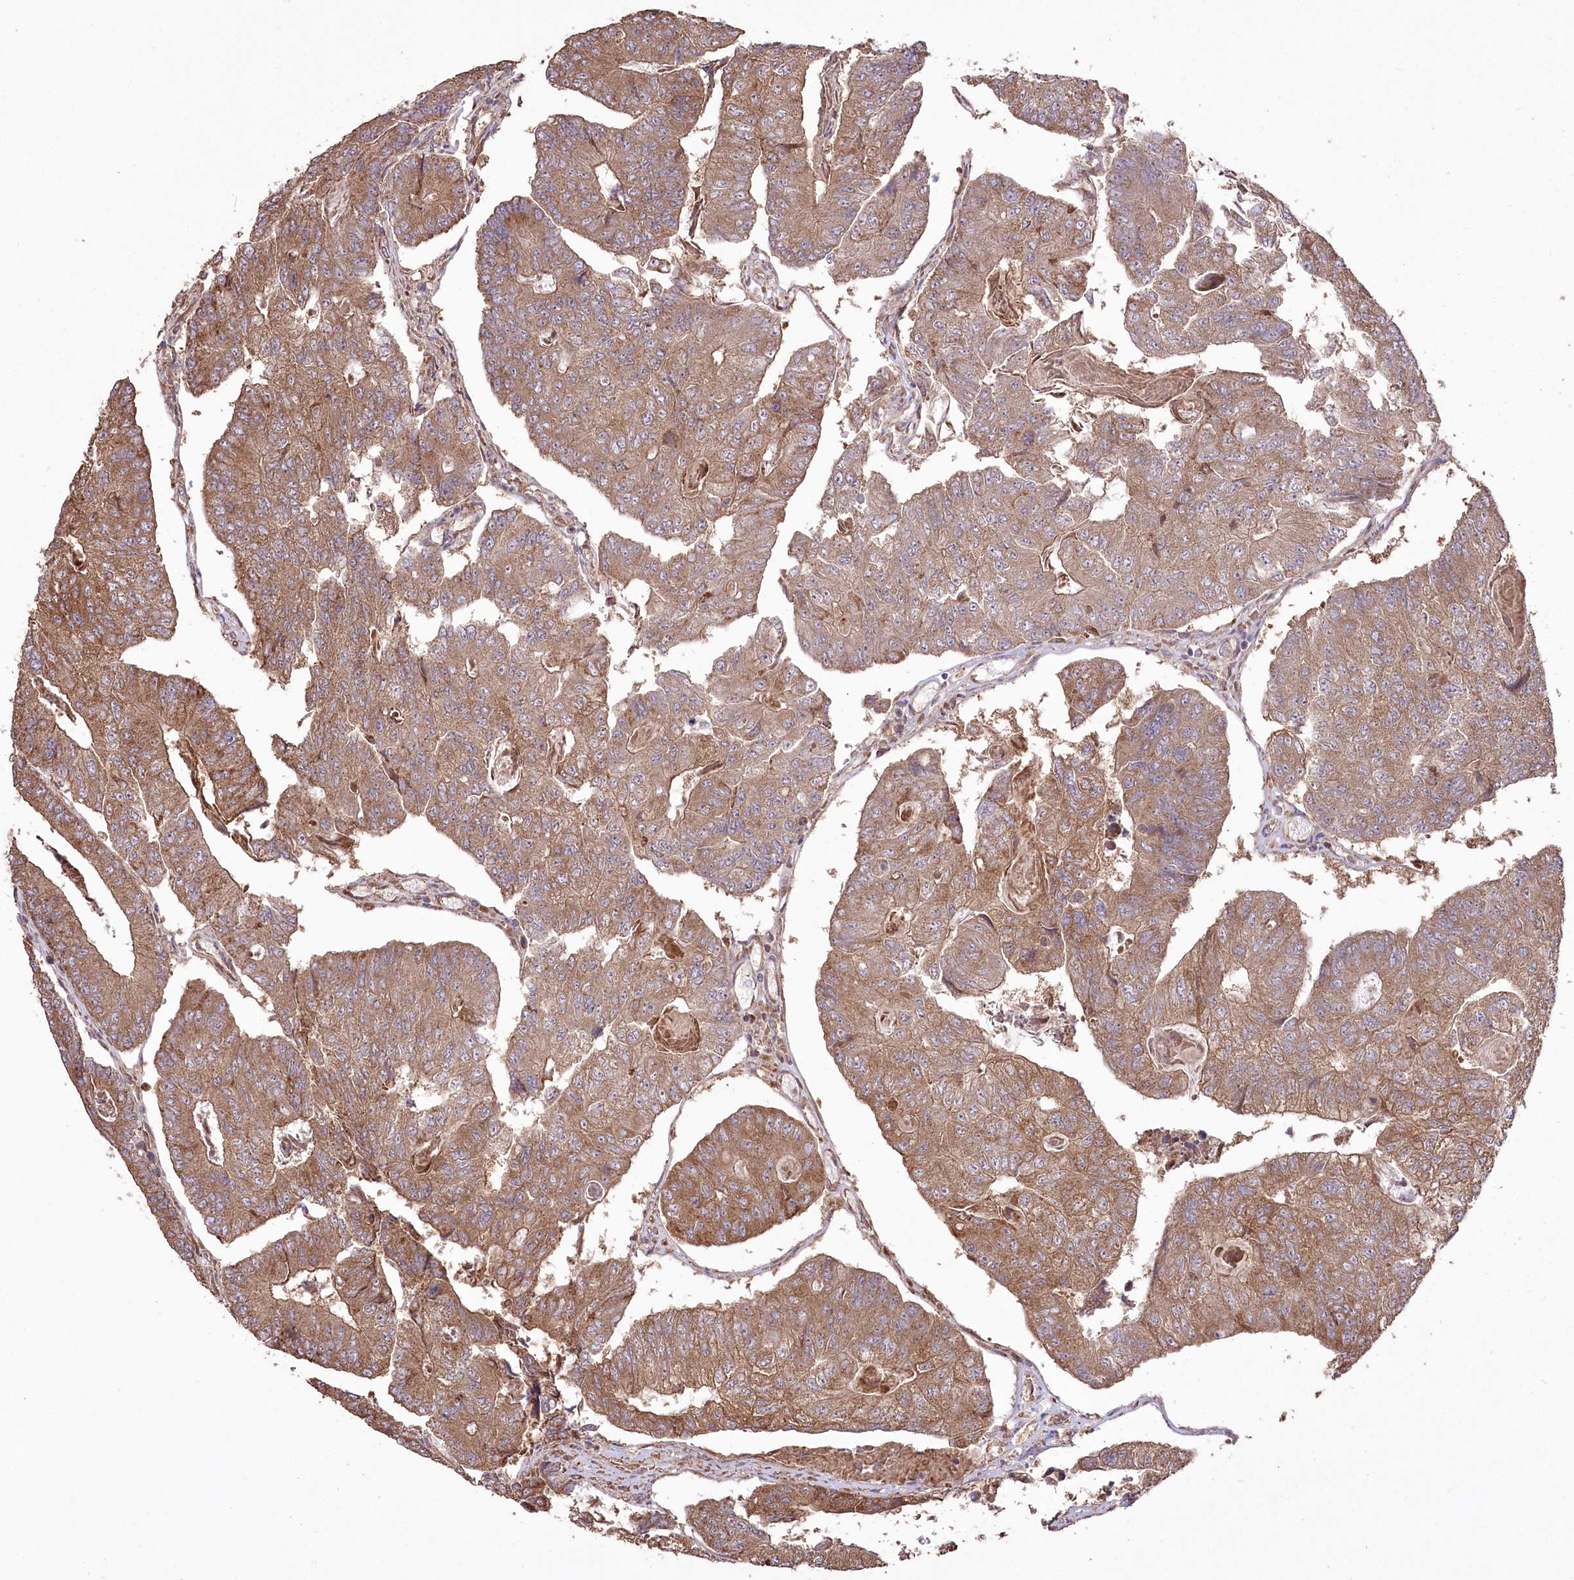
{"staining": {"intensity": "moderate", "quantity": ">75%", "location": "cytoplasmic/membranous"}, "tissue": "colorectal cancer", "cell_type": "Tumor cells", "image_type": "cancer", "snomed": [{"axis": "morphology", "description": "Adenocarcinoma, NOS"}, {"axis": "topography", "description": "Colon"}], "caption": "Colorectal cancer tissue demonstrates moderate cytoplasmic/membranous positivity in about >75% of tumor cells", "gene": "PRSS53", "patient": {"sex": "female", "age": 67}}